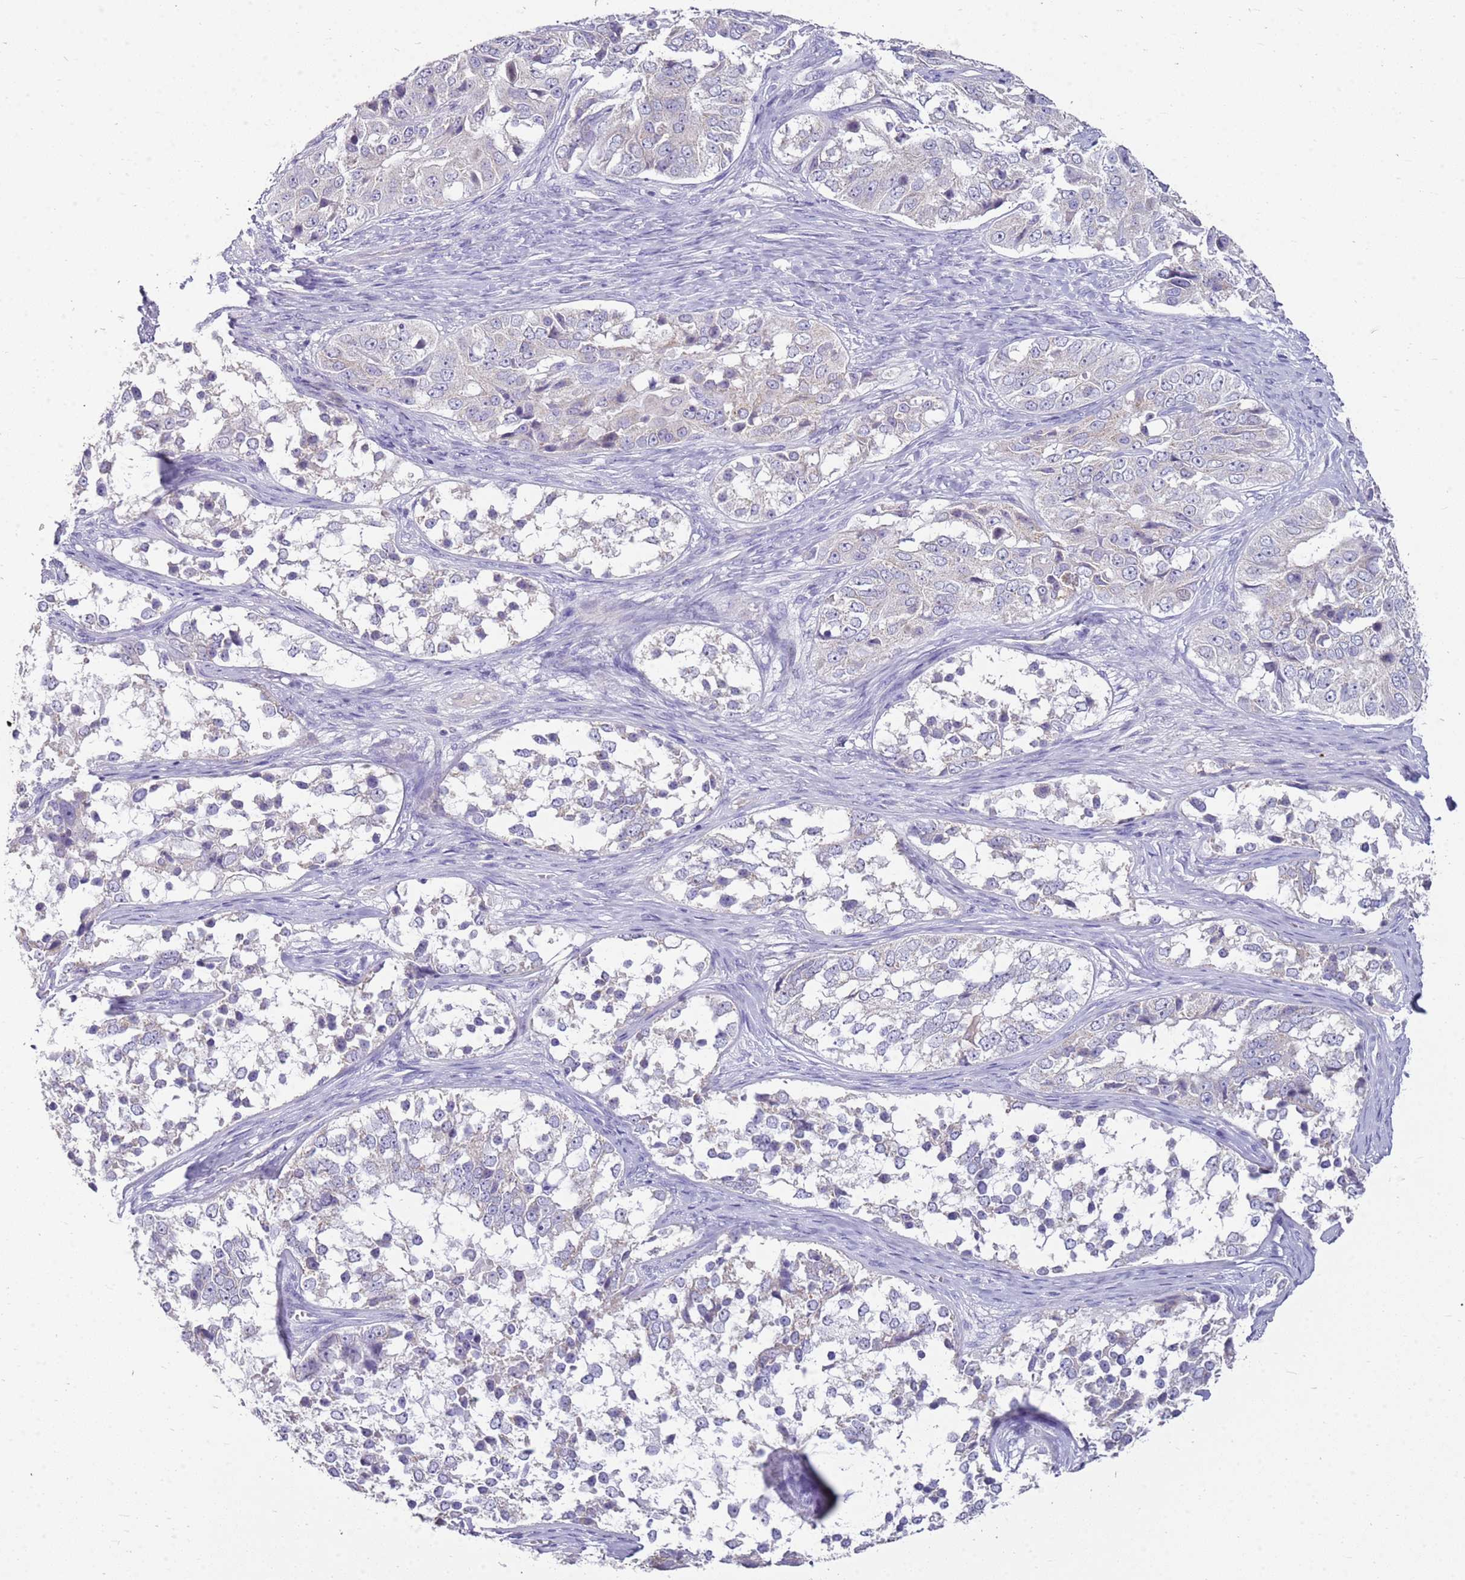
{"staining": {"intensity": "negative", "quantity": "none", "location": "none"}, "tissue": "ovarian cancer", "cell_type": "Tumor cells", "image_type": "cancer", "snomed": [{"axis": "morphology", "description": "Carcinoma, endometroid"}, {"axis": "topography", "description": "Ovary"}], "caption": "An IHC micrograph of endometroid carcinoma (ovarian) is shown. There is no staining in tumor cells of endometroid carcinoma (ovarian).", "gene": "FABP2", "patient": {"sex": "female", "age": 51}}